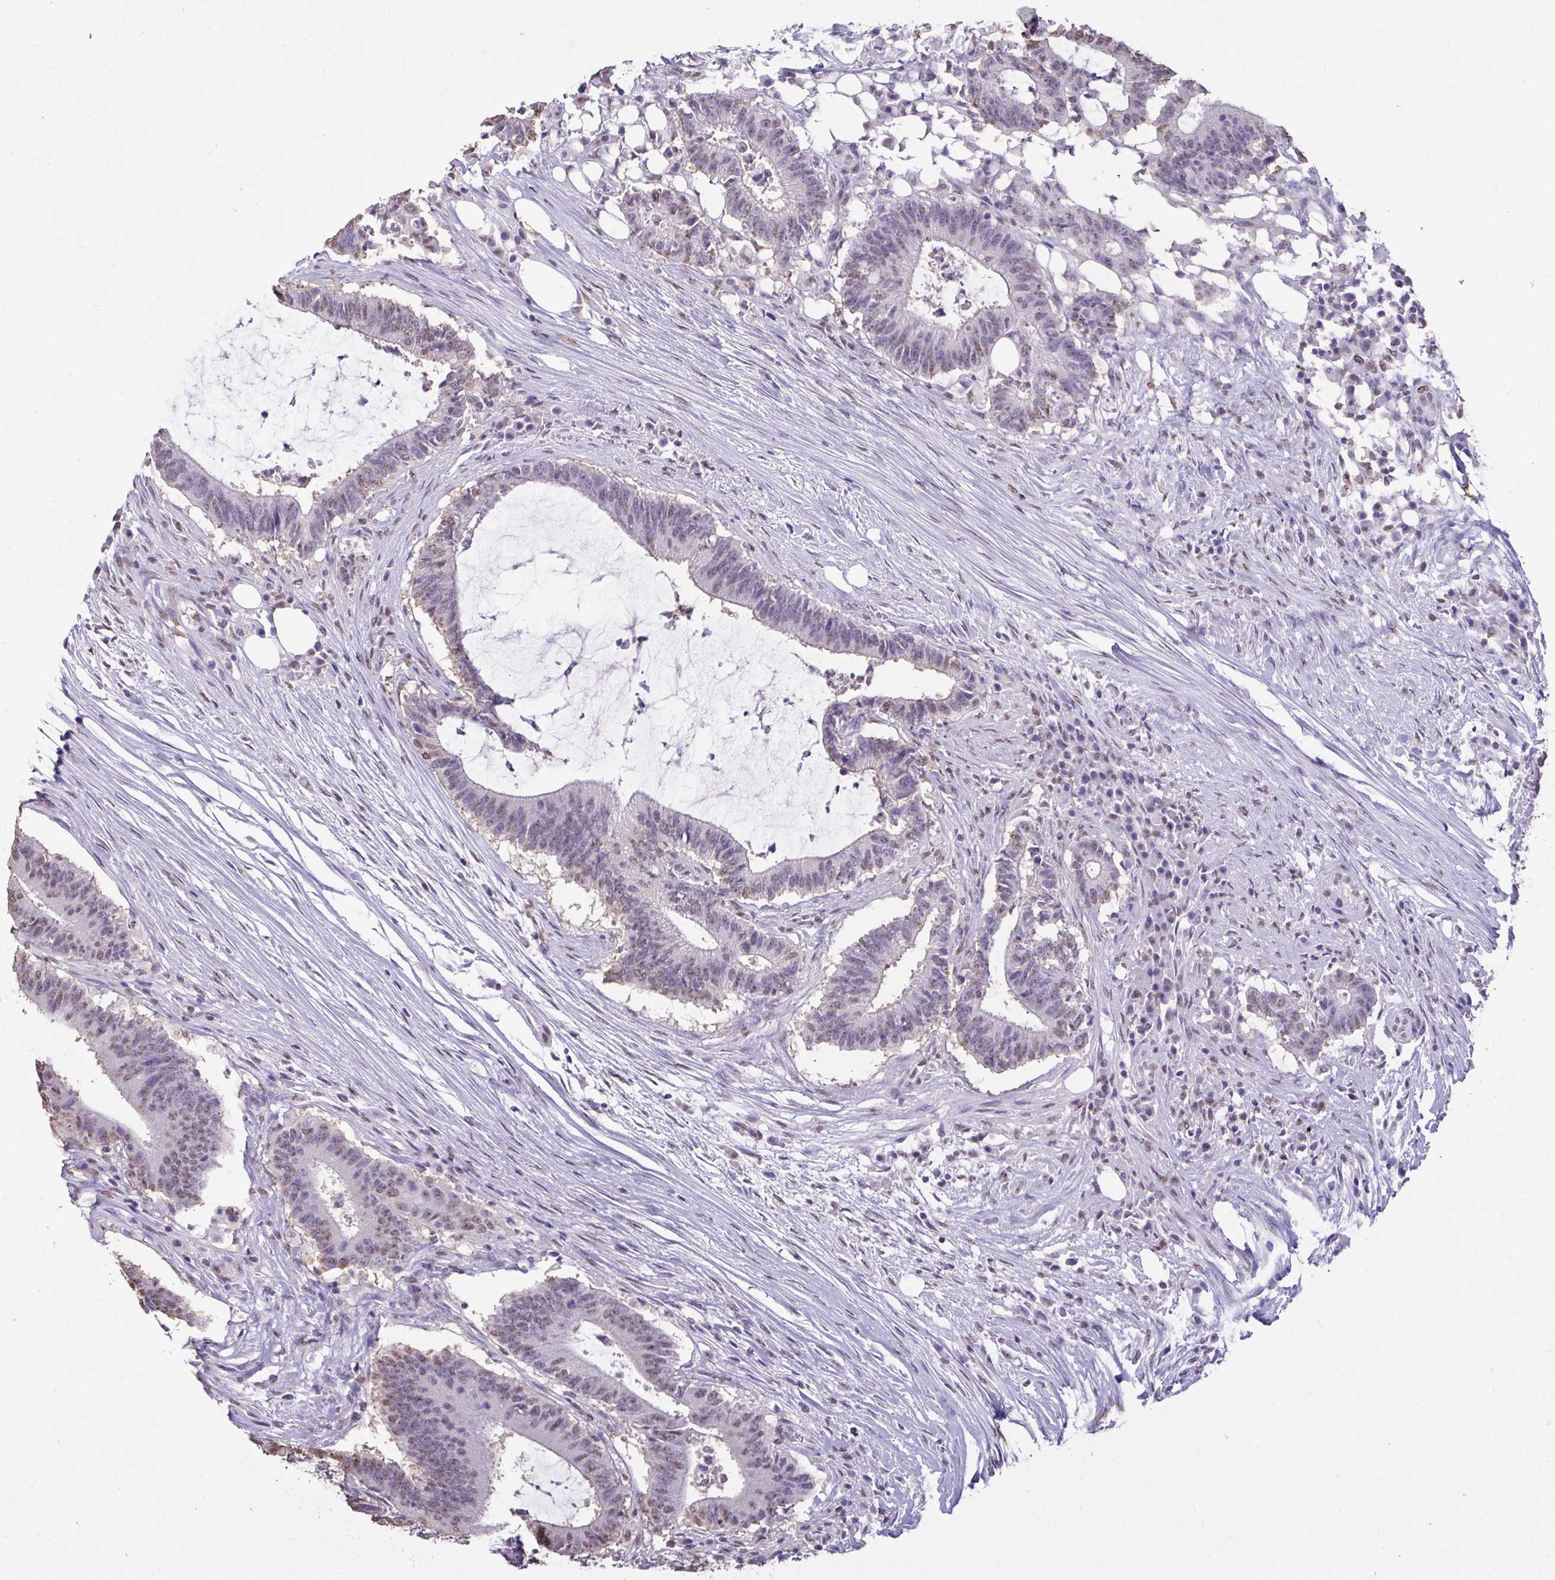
{"staining": {"intensity": "weak", "quantity": "<25%", "location": "nuclear"}, "tissue": "colorectal cancer", "cell_type": "Tumor cells", "image_type": "cancer", "snomed": [{"axis": "morphology", "description": "Adenocarcinoma, NOS"}, {"axis": "topography", "description": "Colon"}], "caption": "DAB (3,3'-diaminobenzidine) immunohistochemical staining of human adenocarcinoma (colorectal) displays no significant expression in tumor cells. (DAB immunohistochemistry with hematoxylin counter stain).", "gene": "SEMA6B", "patient": {"sex": "female", "age": 43}}